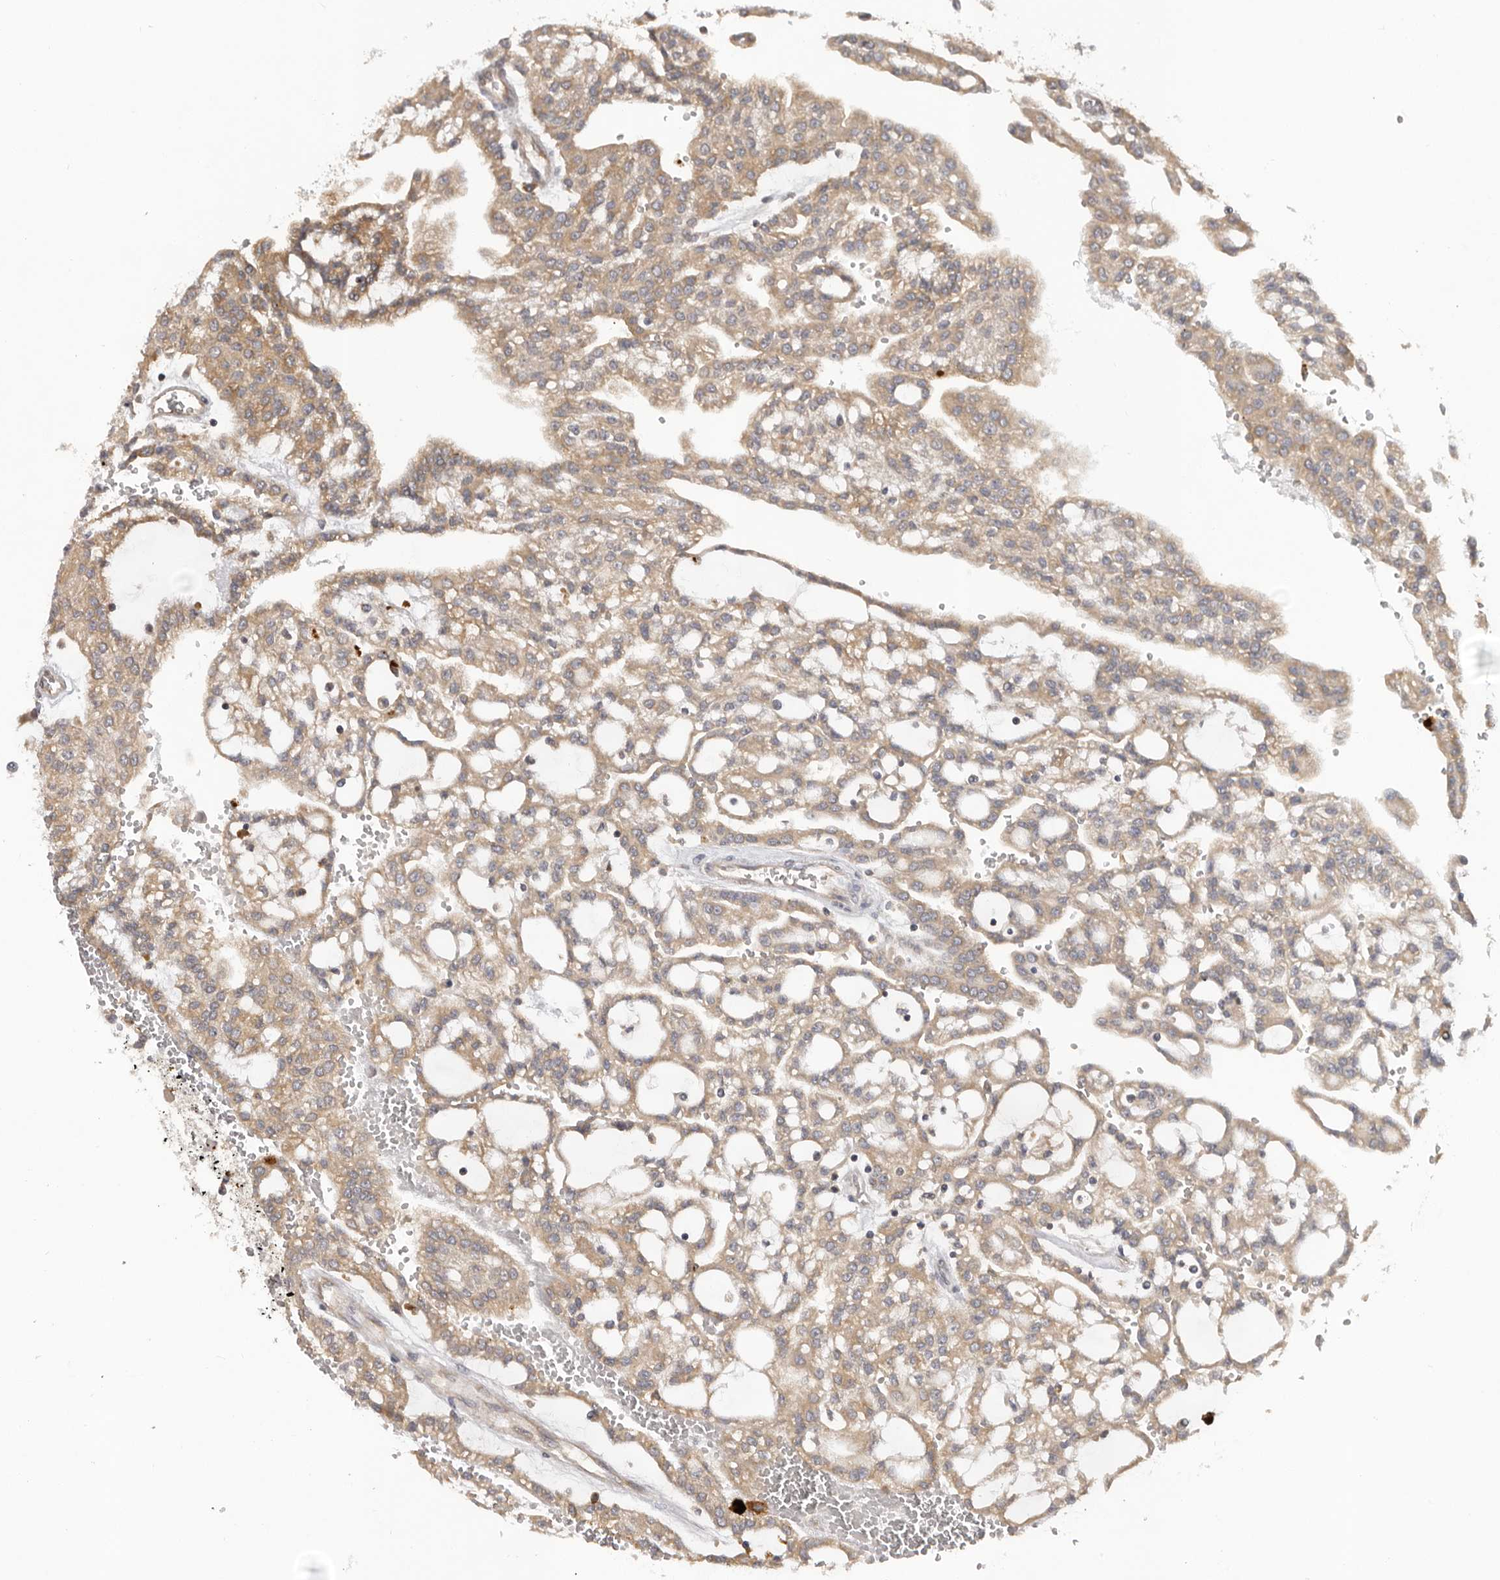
{"staining": {"intensity": "moderate", "quantity": ">75%", "location": "cytoplasmic/membranous"}, "tissue": "renal cancer", "cell_type": "Tumor cells", "image_type": "cancer", "snomed": [{"axis": "morphology", "description": "Adenocarcinoma, NOS"}, {"axis": "topography", "description": "Kidney"}], "caption": "Immunohistochemical staining of adenocarcinoma (renal) displays medium levels of moderate cytoplasmic/membranous protein positivity in approximately >75% of tumor cells.", "gene": "PPP1R42", "patient": {"sex": "male", "age": 63}}